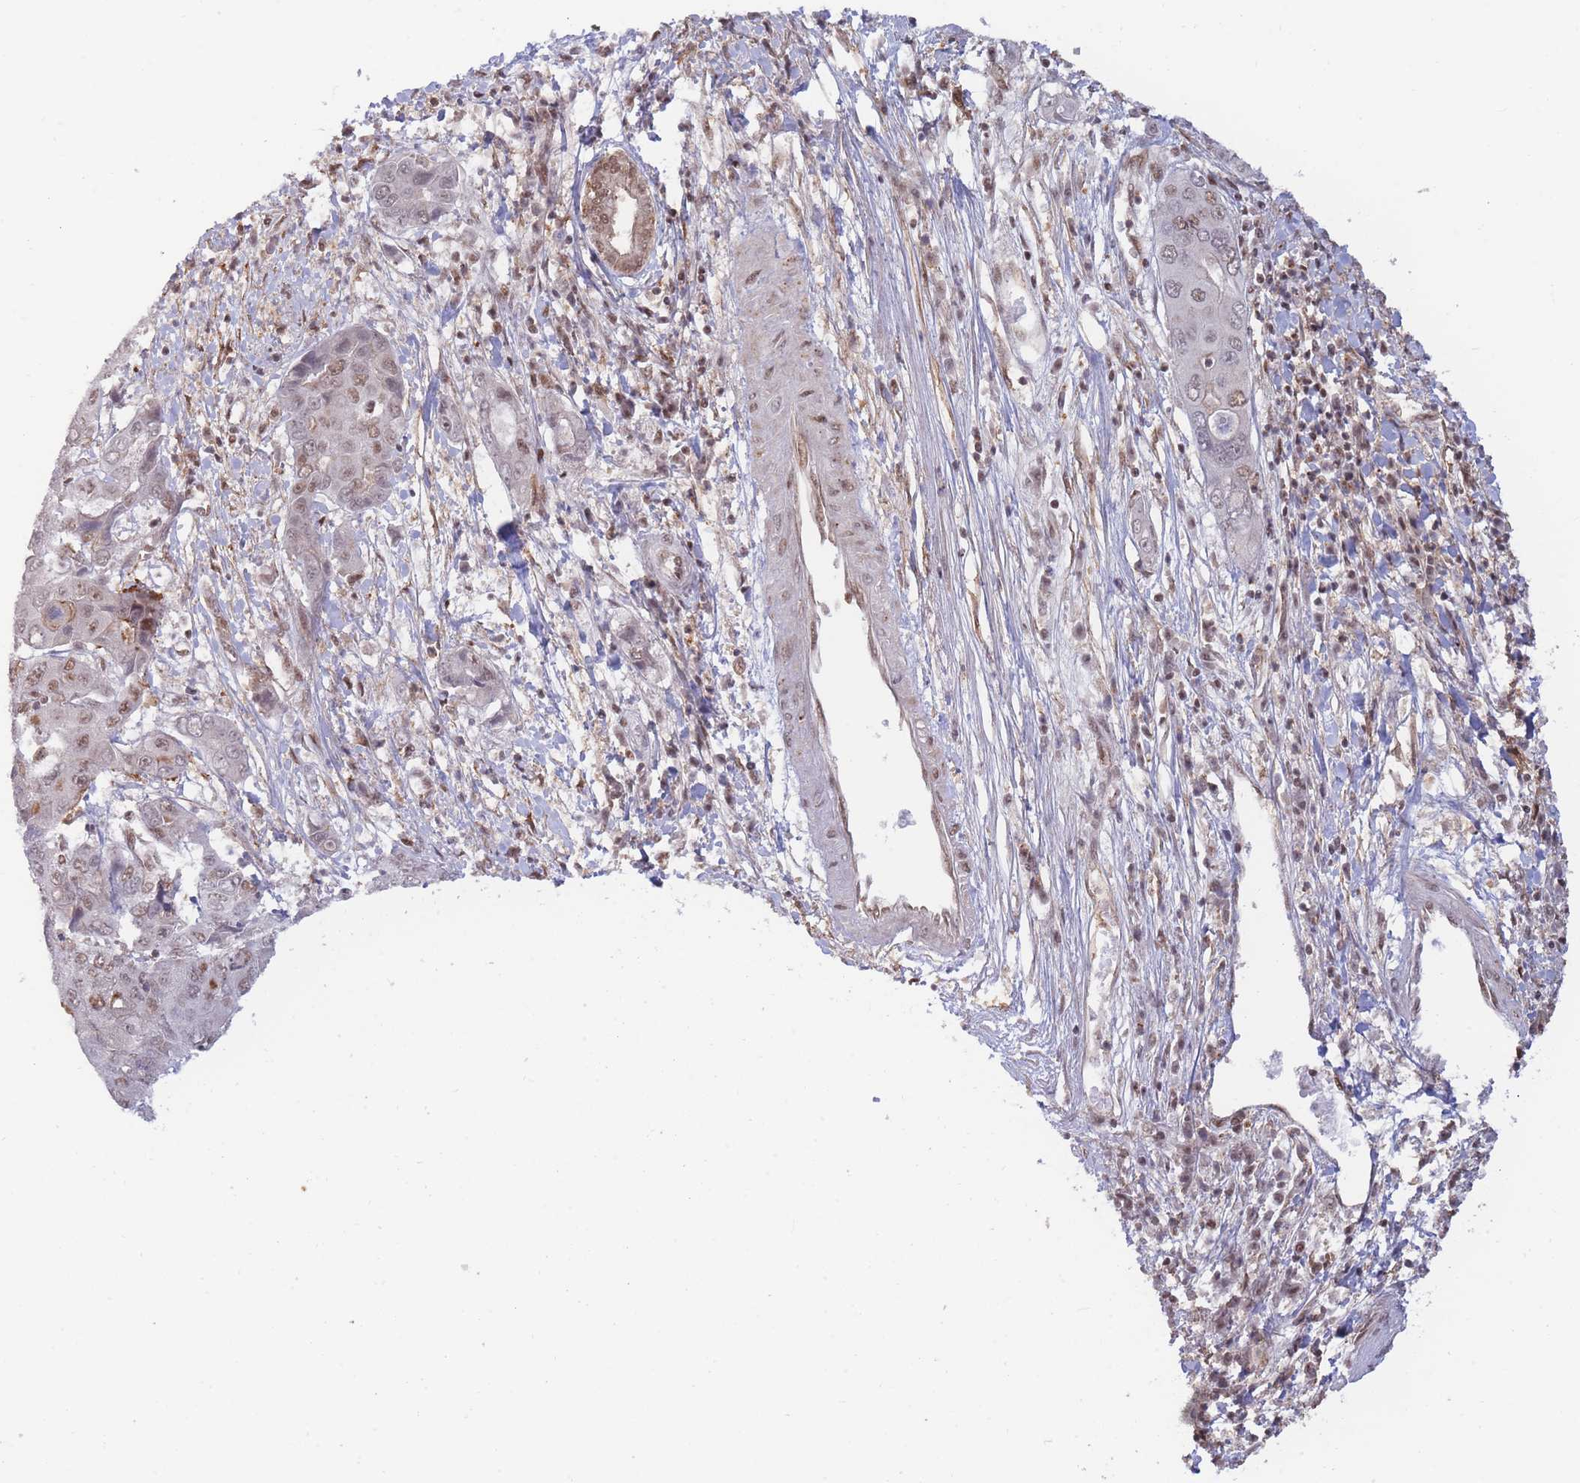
{"staining": {"intensity": "moderate", "quantity": ">75%", "location": "nuclear"}, "tissue": "liver cancer", "cell_type": "Tumor cells", "image_type": "cancer", "snomed": [{"axis": "morphology", "description": "Cholangiocarcinoma"}, {"axis": "topography", "description": "Liver"}], "caption": "Moderate nuclear positivity for a protein is present in about >75% of tumor cells of liver cholangiocarcinoma using immunohistochemistry (IHC).", "gene": "BOD1L1", "patient": {"sex": "male", "age": 67}}